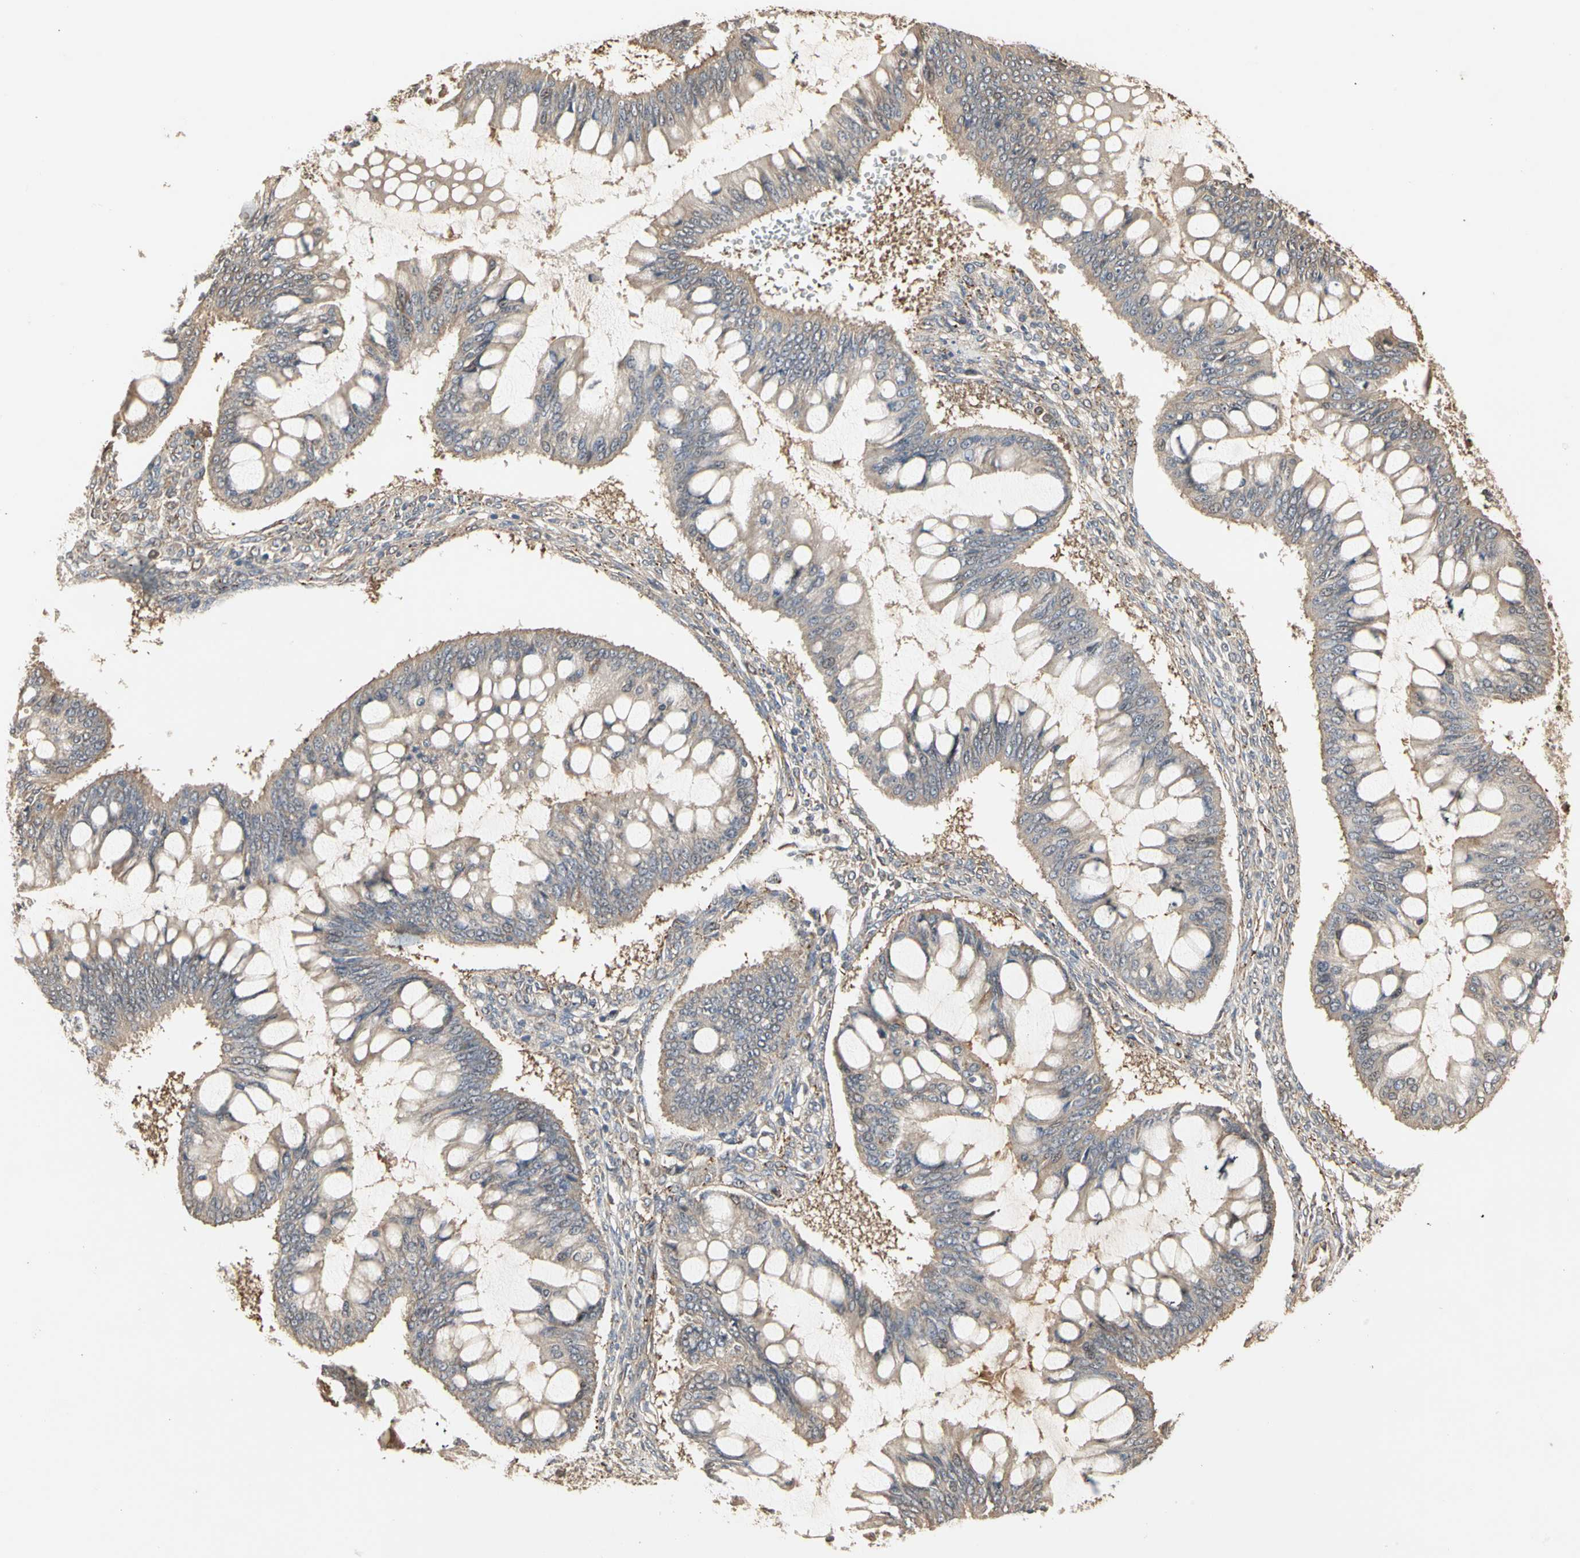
{"staining": {"intensity": "weak", "quantity": ">75%", "location": "cytoplasmic/membranous"}, "tissue": "ovarian cancer", "cell_type": "Tumor cells", "image_type": "cancer", "snomed": [{"axis": "morphology", "description": "Cystadenocarcinoma, mucinous, NOS"}, {"axis": "topography", "description": "Ovary"}], "caption": "Immunohistochemical staining of ovarian cancer (mucinous cystadenocarcinoma) reveals weak cytoplasmic/membranous protein positivity in approximately >75% of tumor cells. Immunohistochemistry (ihc) stains the protein of interest in brown and the nuclei are stained blue.", "gene": "DRG2", "patient": {"sex": "female", "age": 73}}